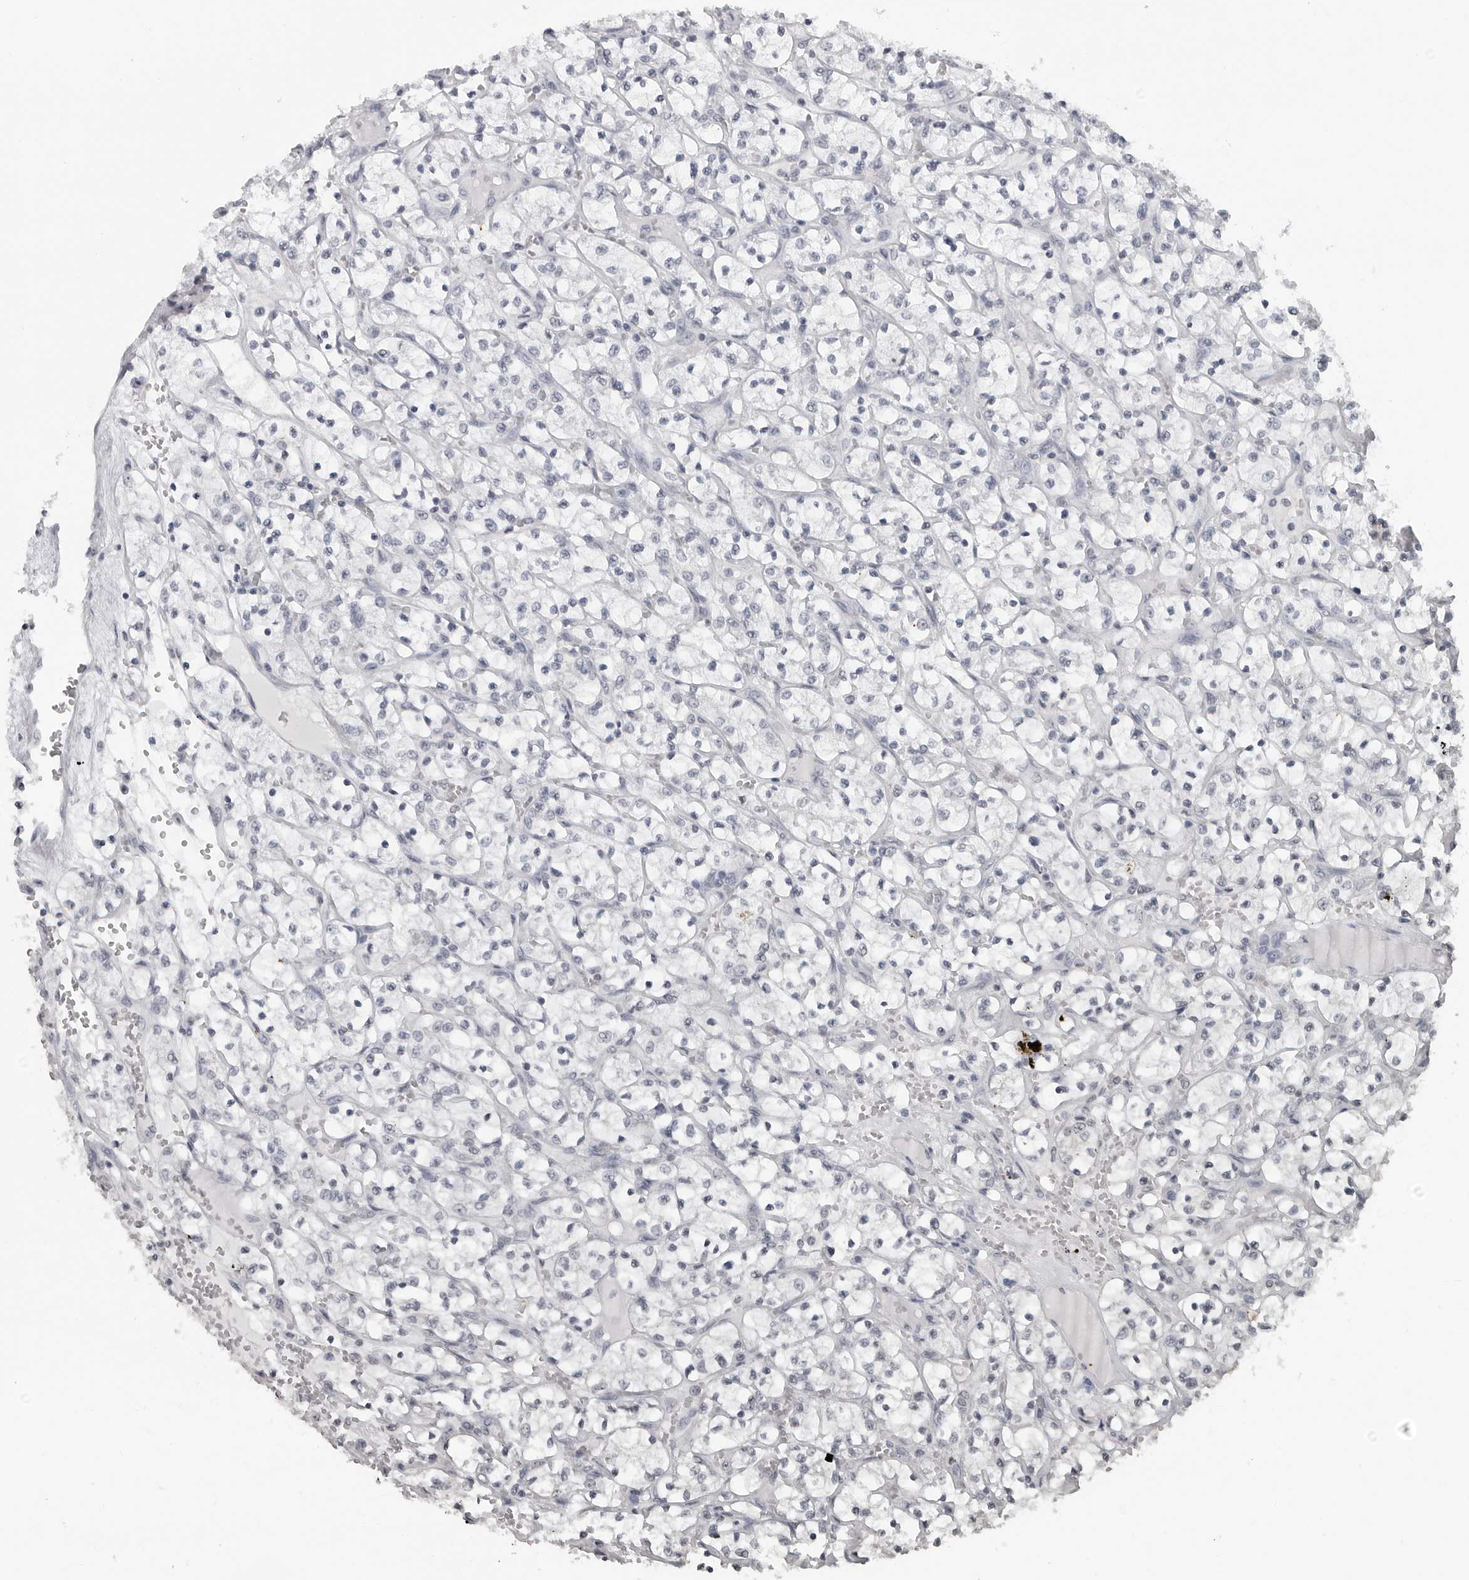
{"staining": {"intensity": "negative", "quantity": "none", "location": "none"}, "tissue": "renal cancer", "cell_type": "Tumor cells", "image_type": "cancer", "snomed": [{"axis": "morphology", "description": "Adenocarcinoma, NOS"}, {"axis": "topography", "description": "Kidney"}], "caption": "Renal adenocarcinoma stained for a protein using IHC demonstrates no expression tumor cells.", "gene": "DDX54", "patient": {"sex": "female", "age": 69}}